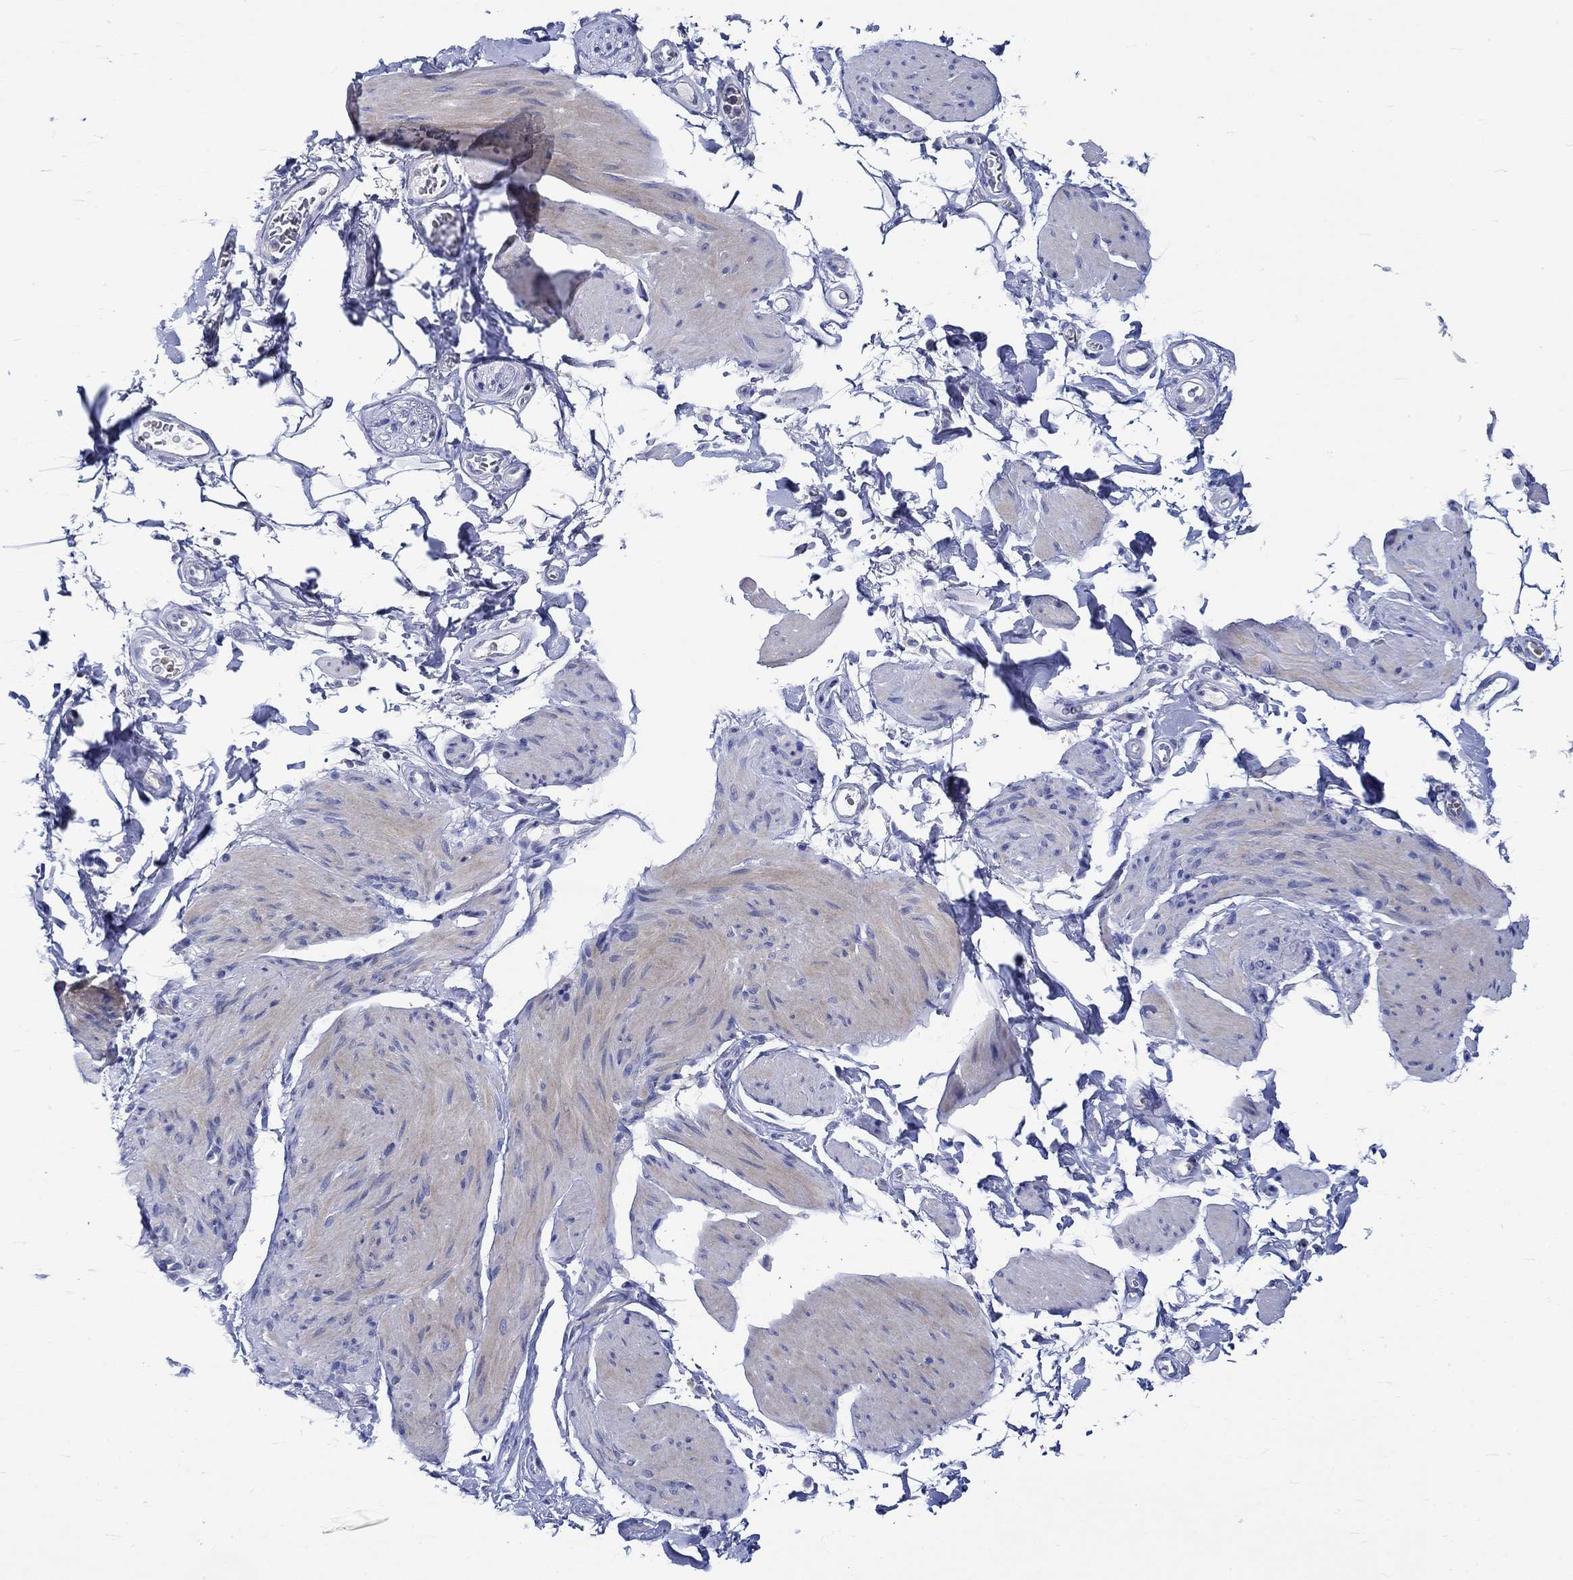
{"staining": {"intensity": "weak", "quantity": "<25%", "location": "cytoplasmic/membranous"}, "tissue": "smooth muscle", "cell_type": "Smooth muscle cells", "image_type": "normal", "snomed": [{"axis": "morphology", "description": "Normal tissue, NOS"}, {"axis": "topography", "description": "Adipose tissue"}, {"axis": "topography", "description": "Smooth muscle"}, {"axis": "topography", "description": "Peripheral nerve tissue"}], "caption": "High magnification brightfield microscopy of benign smooth muscle stained with DAB (brown) and counterstained with hematoxylin (blue): smooth muscle cells show no significant expression.", "gene": "NRIP3", "patient": {"sex": "male", "age": 83}}